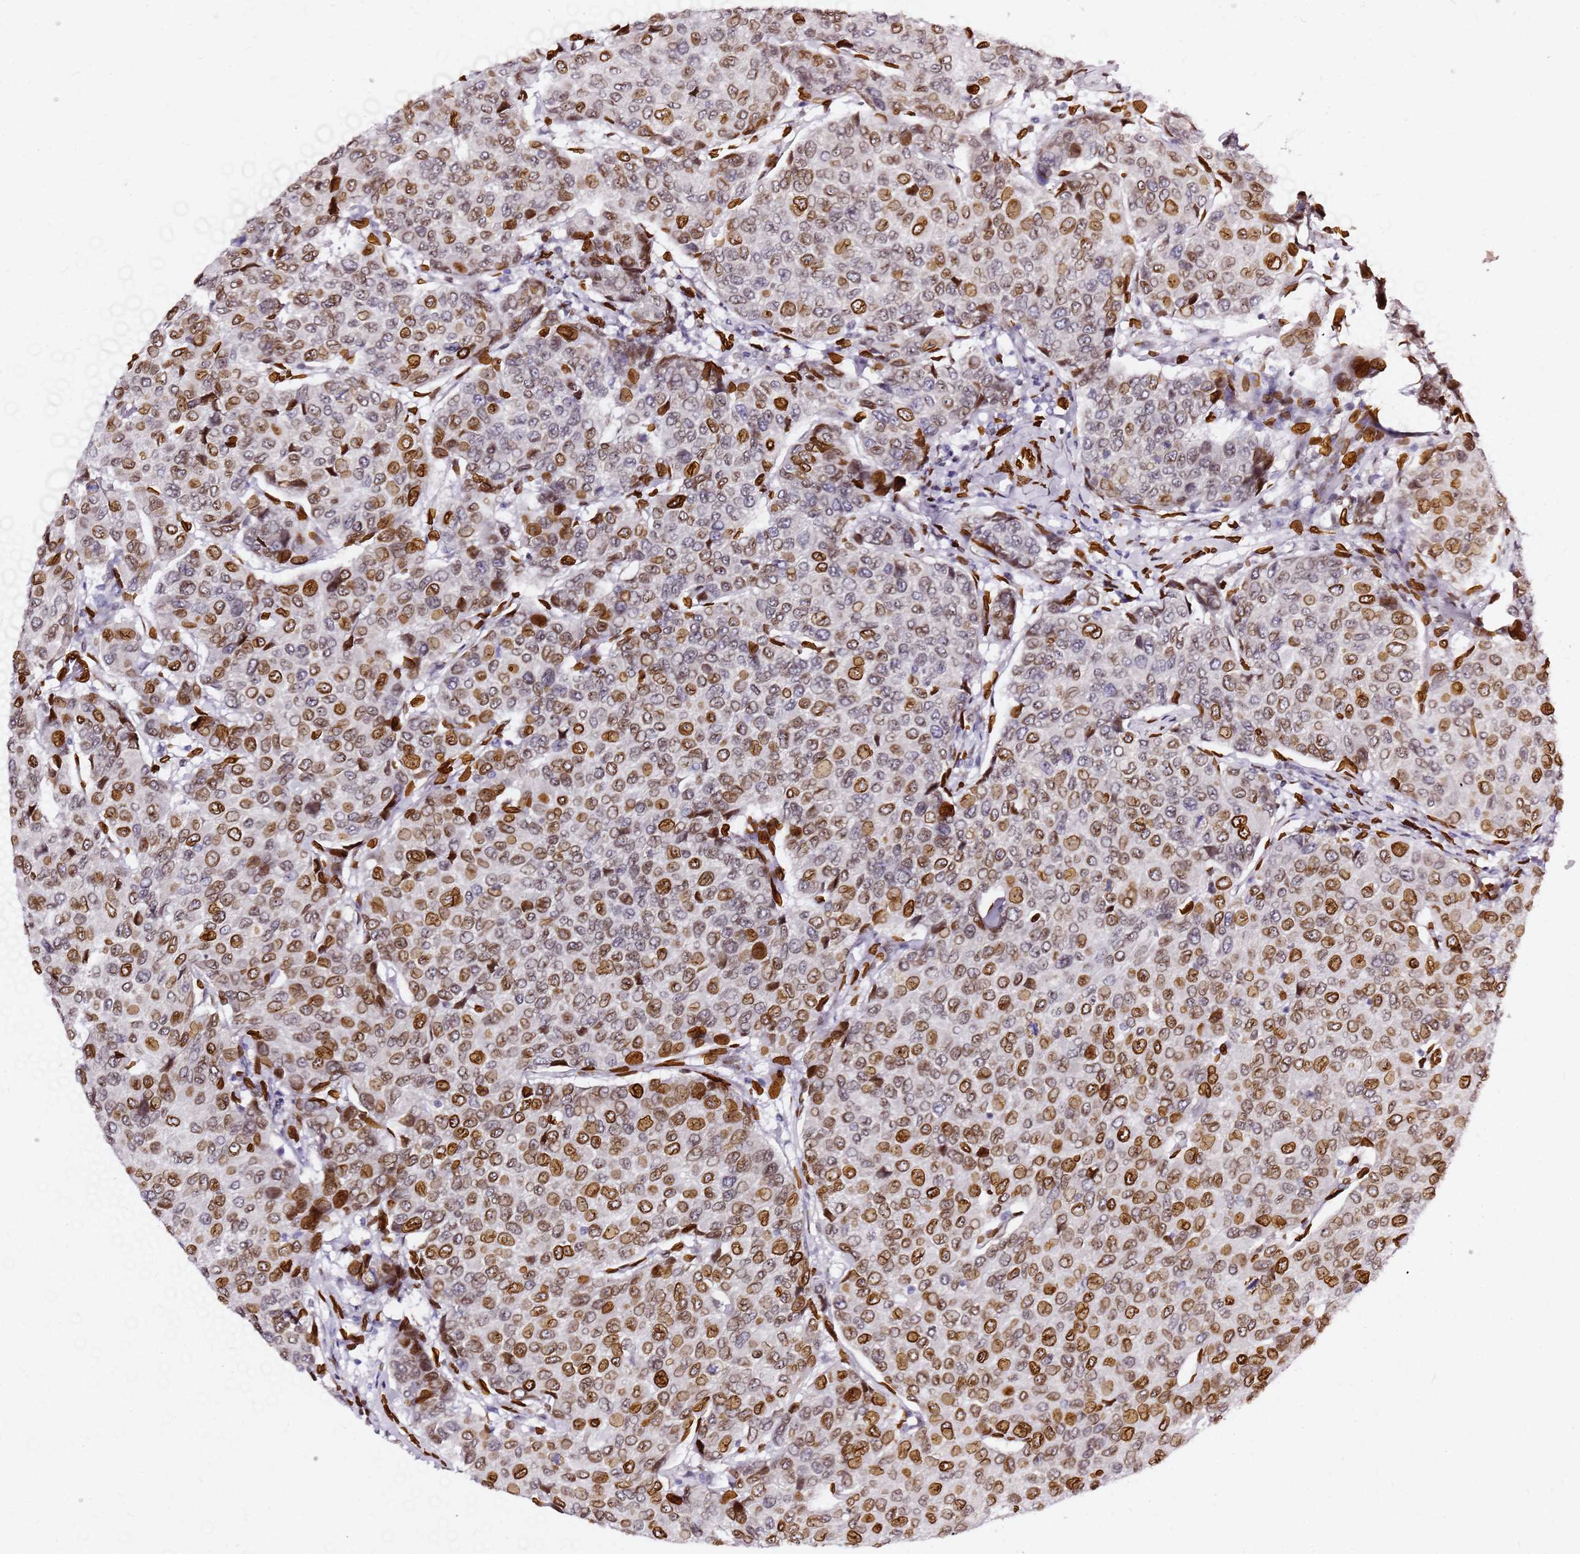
{"staining": {"intensity": "moderate", "quantity": "25%-75%", "location": "cytoplasmic/membranous,nuclear"}, "tissue": "breast cancer", "cell_type": "Tumor cells", "image_type": "cancer", "snomed": [{"axis": "morphology", "description": "Duct carcinoma"}, {"axis": "topography", "description": "Breast"}], "caption": "Human invasive ductal carcinoma (breast) stained with a protein marker shows moderate staining in tumor cells.", "gene": "C6orf141", "patient": {"sex": "female", "age": 55}}